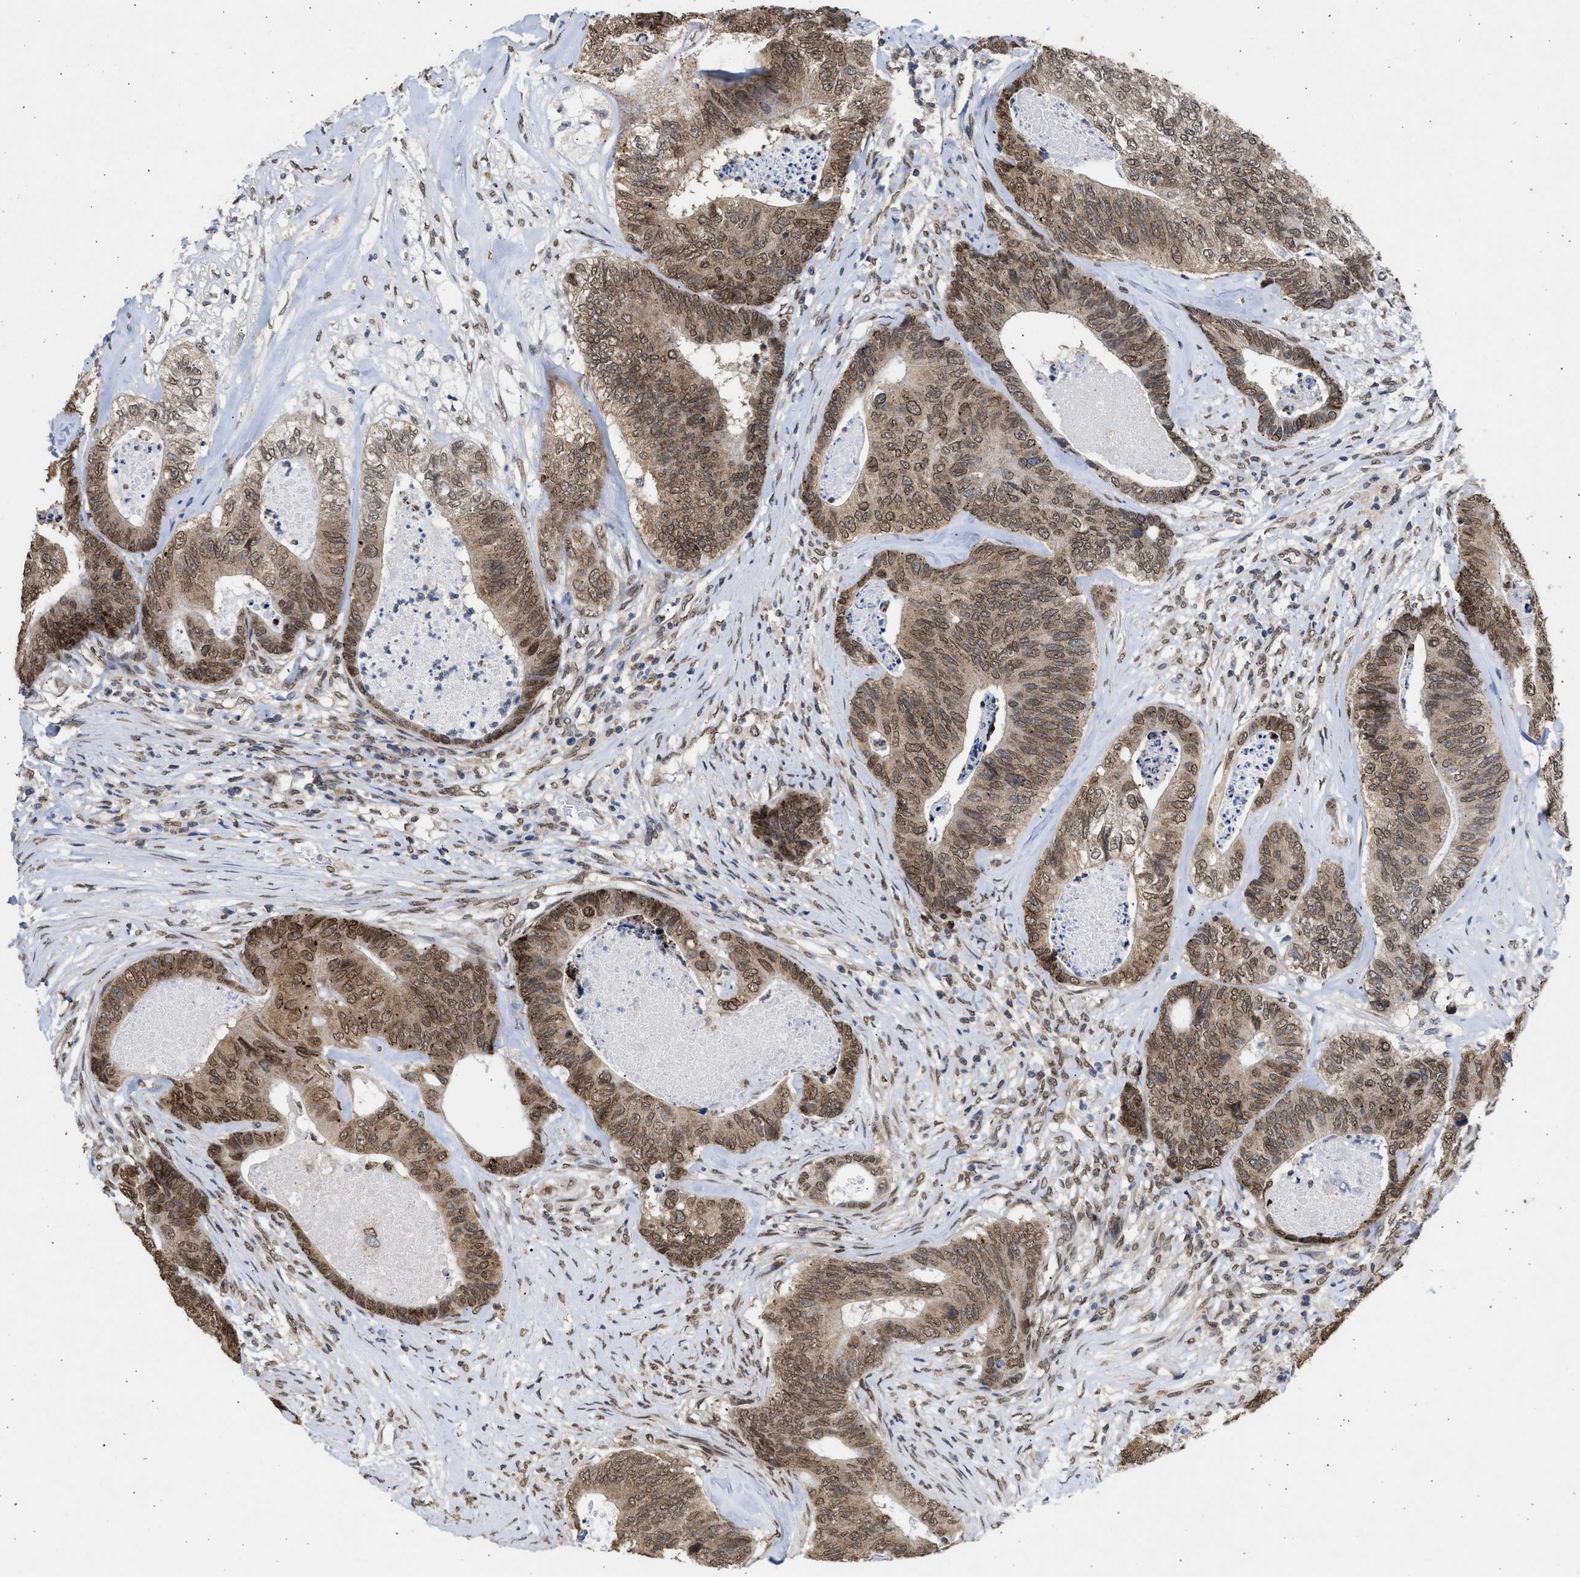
{"staining": {"intensity": "moderate", "quantity": ">75%", "location": "cytoplasmic/membranous,nuclear"}, "tissue": "colorectal cancer", "cell_type": "Tumor cells", "image_type": "cancer", "snomed": [{"axis": "morphology", "description": "Adenocarcinoma, NOS"}, {"axis": "topography", "description": "Colon"}], "caption": "Immunohistochemical staining of adenocarcinoma (colorectal) reveals medium levels of moderate cytoplasmic/membranous and nuclear expression in approximately >75% of tumor cells.", "gene": "NUP35", "patient": {"sex": "female", "age": 67}}